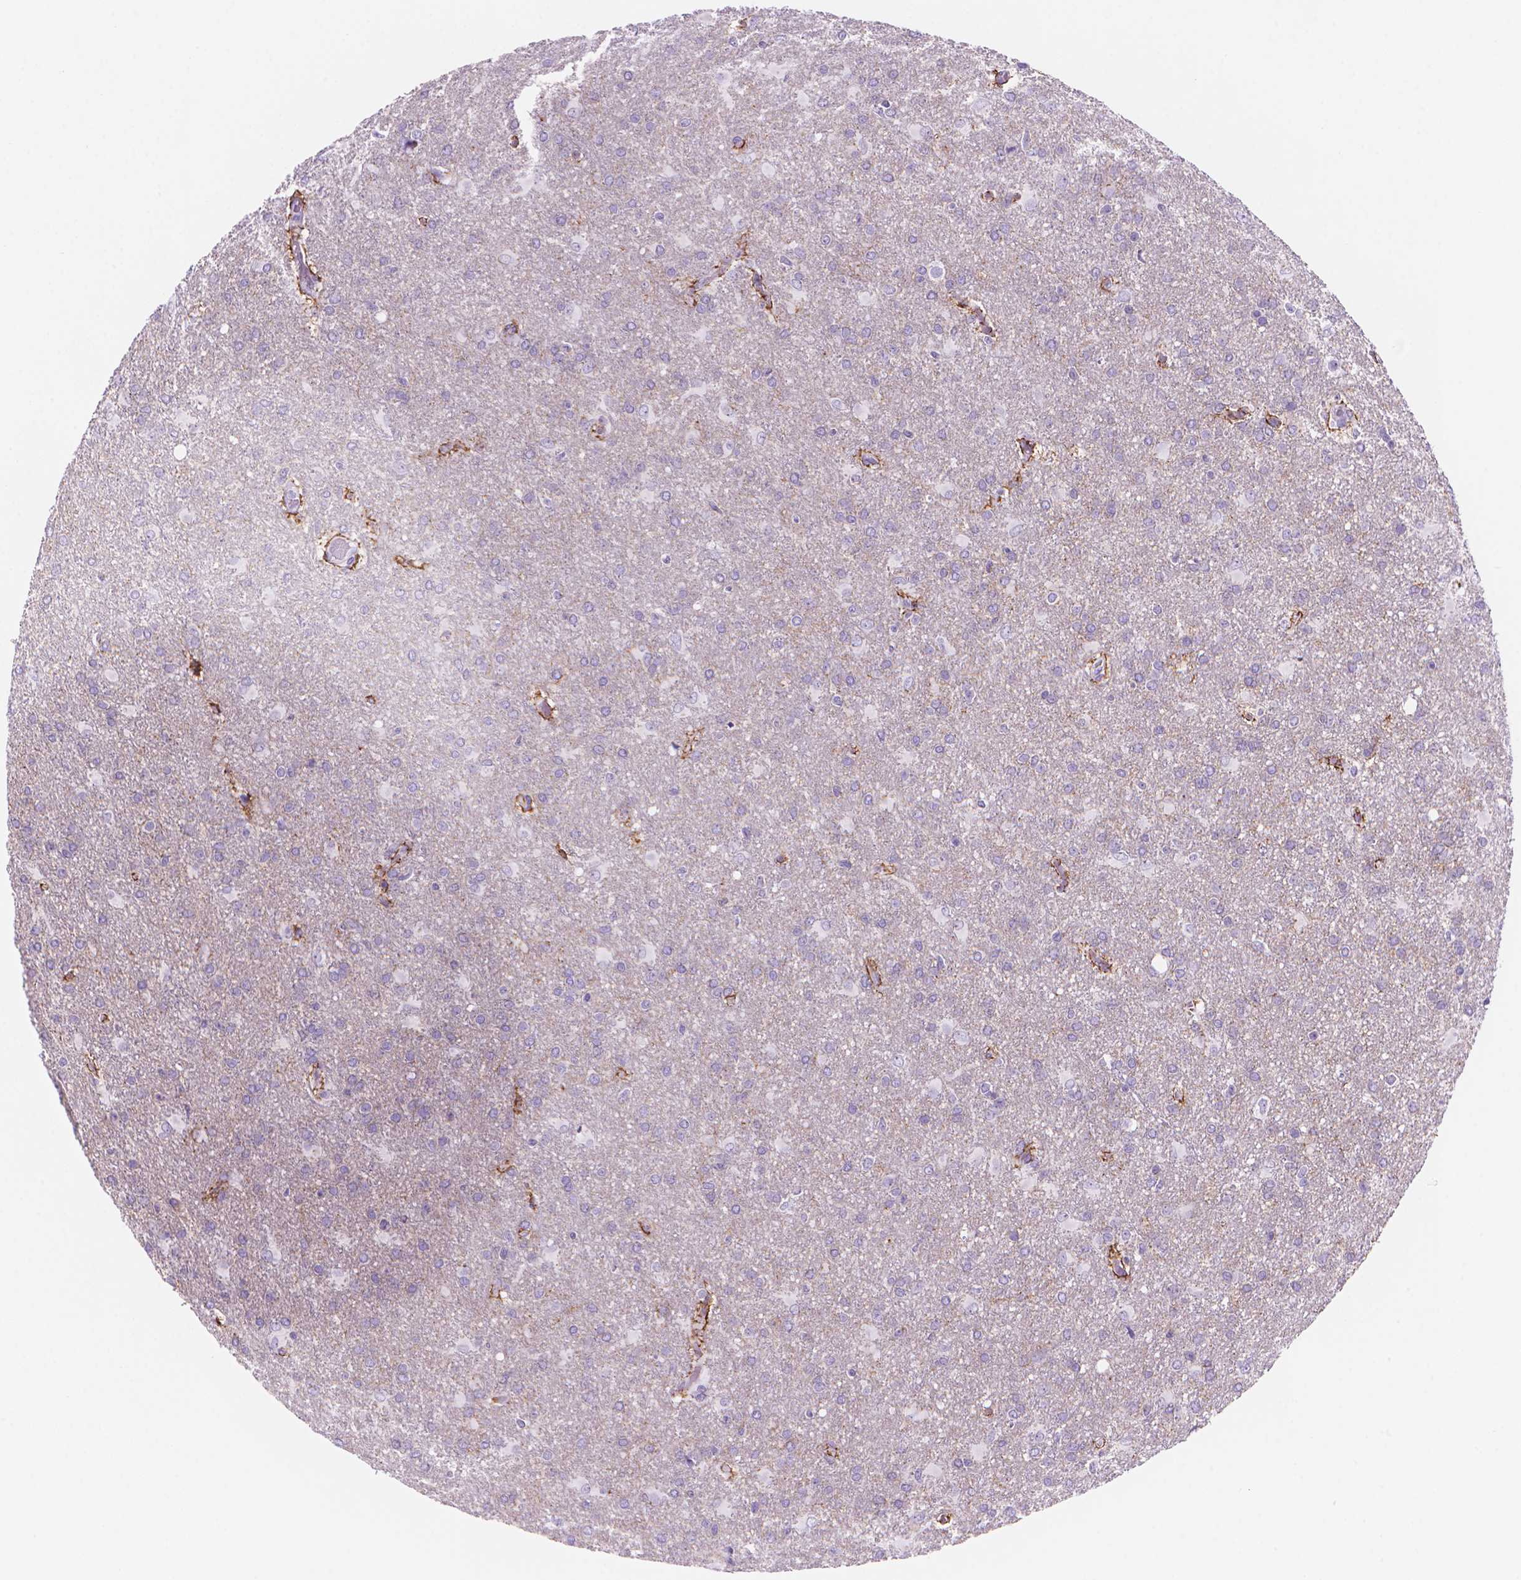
{"staining": {"intensity": "negative", "quantity": "none", "location": "none"}, "tissue": "glioma", "cell_type": "Tumor cells", "image_type": "cancer", "snomed": [{"axis": "morphology", "description": "Glioma, malignant, High grade"}, {"axis": "topography", "description": "Brain"}], "caption": "Tumor cells show no significant protein positivity in glioma.", "gene": "ENSG00000187186", "patient": {"sex": "male", "age": 68}}